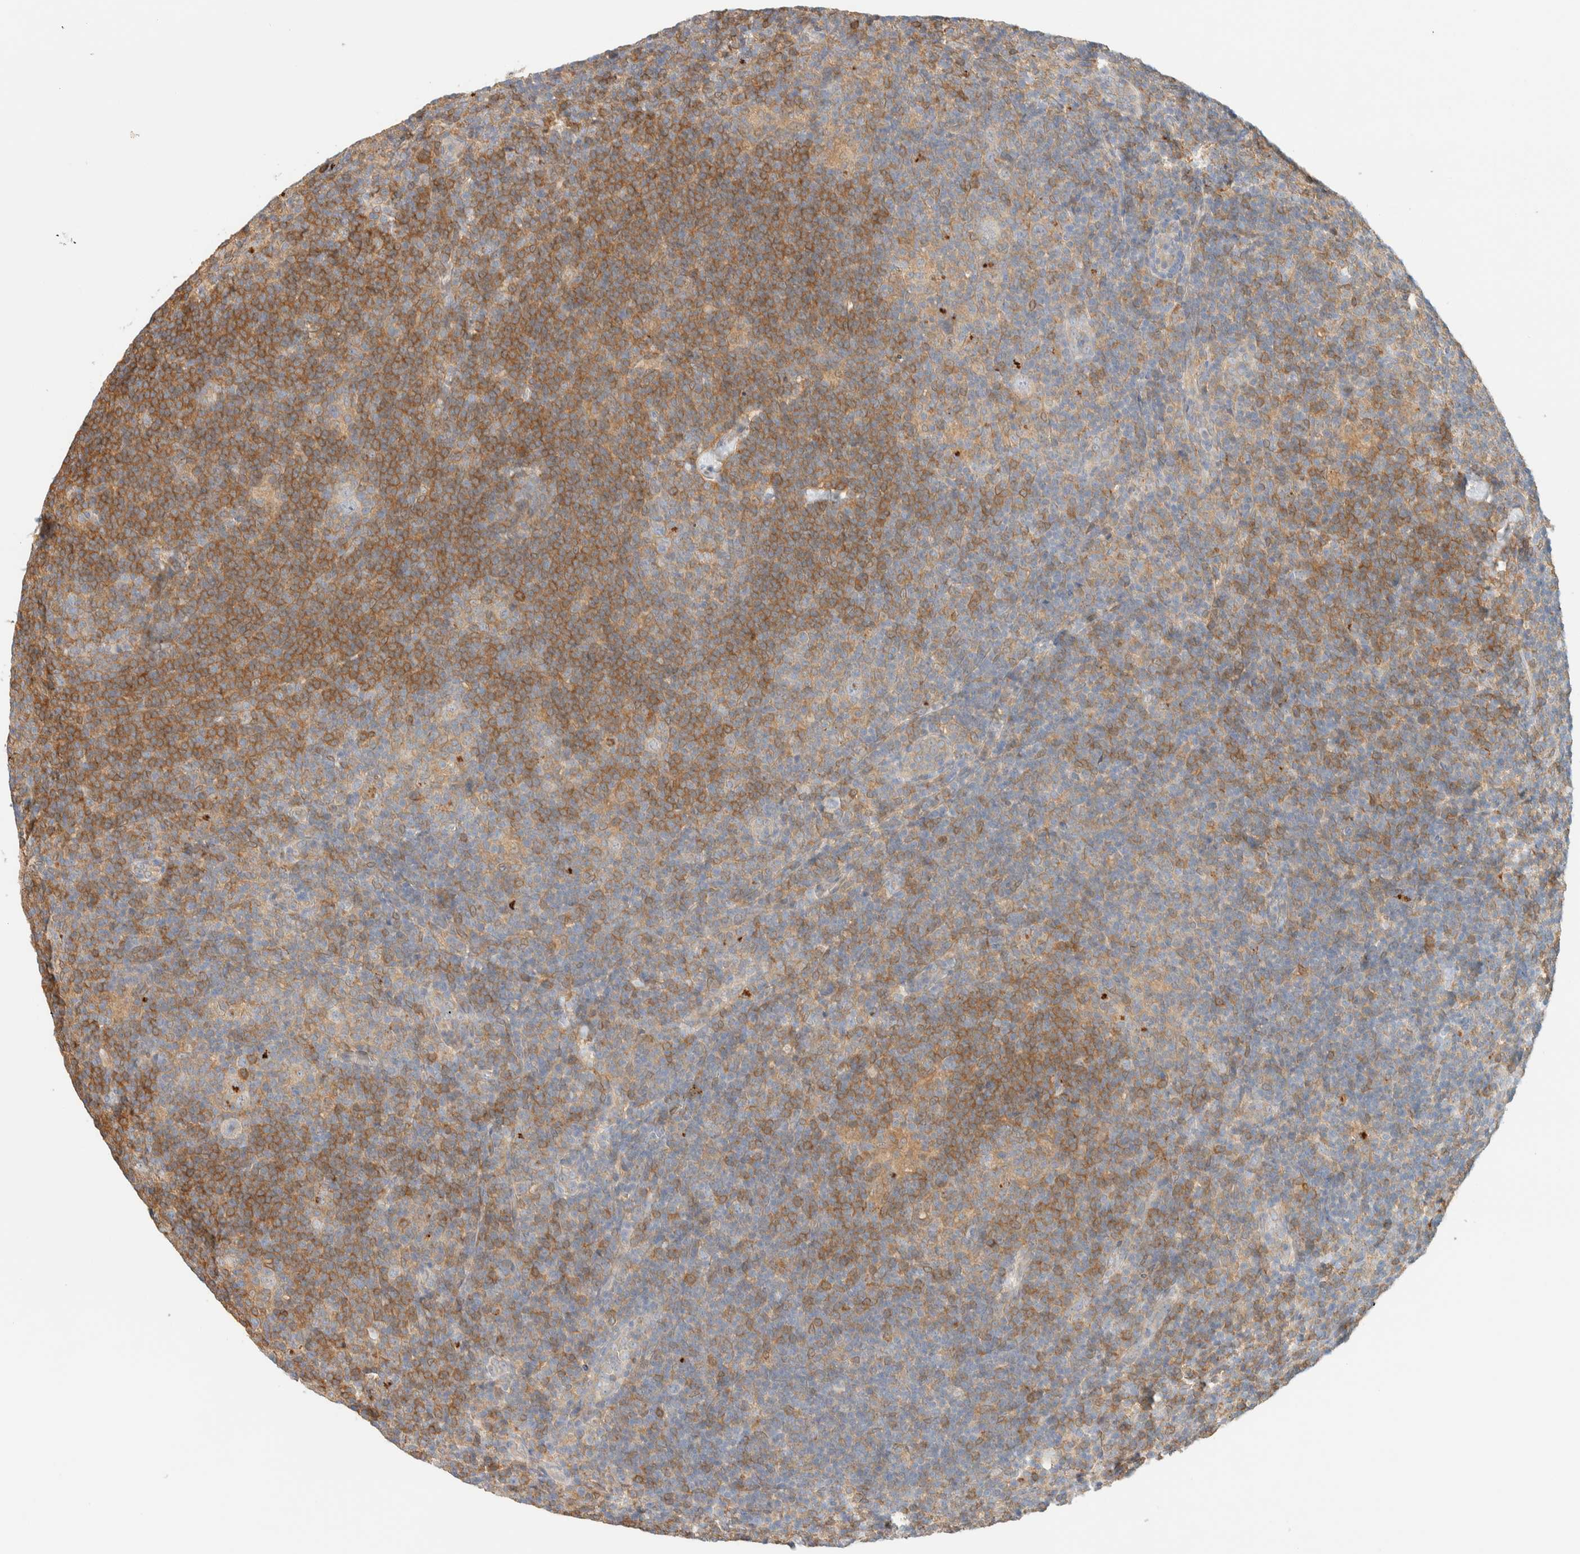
{"staining": {"intensity": "weak", "quantity": "<25%", "location": "cytoplasmic/membranous"}, "tissue": "lymphoma", "cell_type": "Tumor cells", "image_type": "cancer", "snomed": [{"axis": "morphology", "description": "Hodgkin's disease, NOS"}, {"axis": "topography", "description": "Lymph node"}], "caption": "Tumor cells show no significant protein staining in Hodgkin's disease.", "gene": "NT5C", "patient": {"sex": "female", "age": 57}}